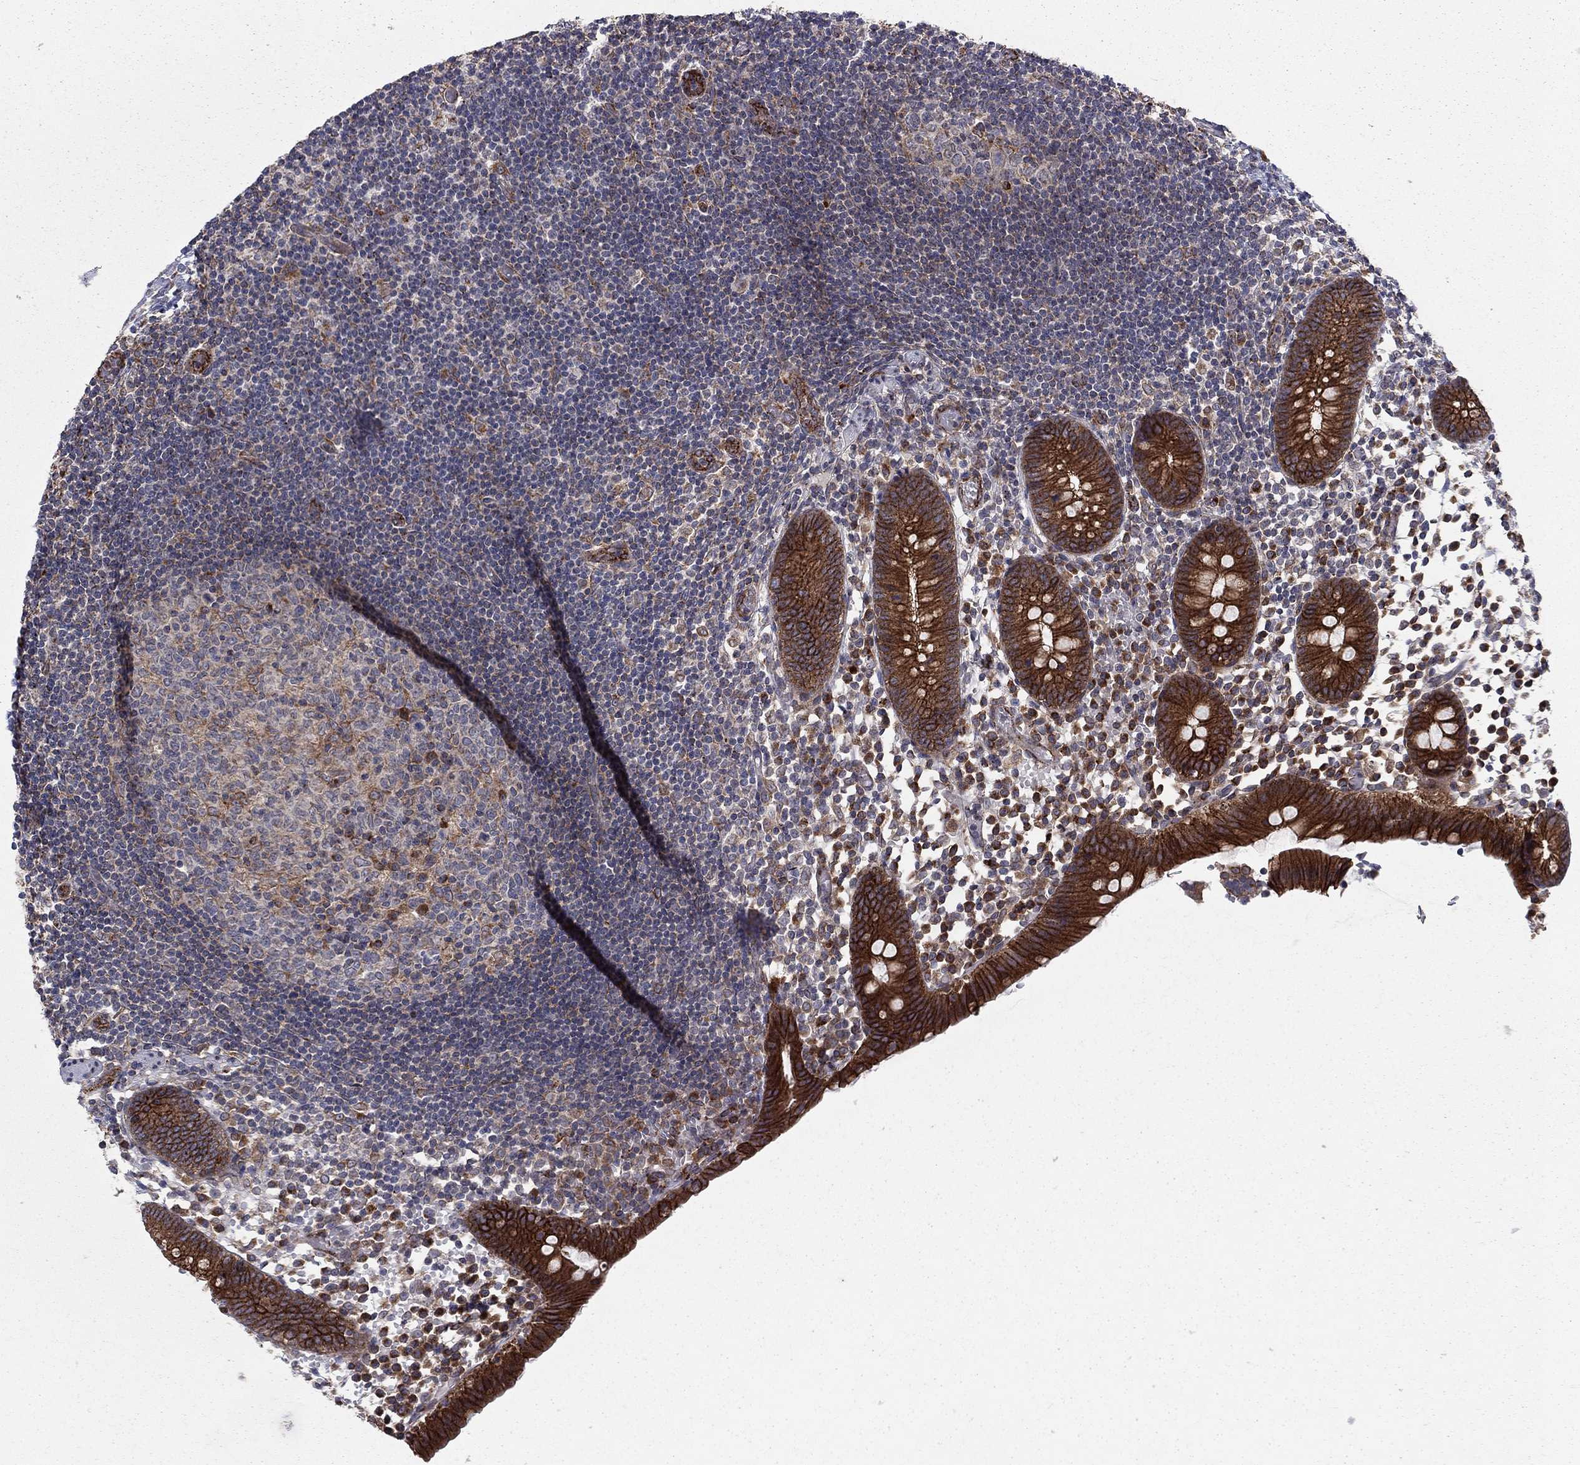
{"staining": {"intensity": "strong", "quantity": ">75%", "location": "cytoplasmic/membranous"}, "tissue": "appendix", "cell_type": "Glandular cells", "image_type": "normal", "snomed": [{"axis": "morphology", "description": "Normal tissue, NOS"}, {"axis": "topography", "description": "Appendix"}], "caption": "IHC micrograph of benign human appendix stained for a protein (brown), which reveals high levels of strong cytoplasmic/membranous expression in about >75% of glandular cells.", "gene": "YIF1A", "patient": {"sex": "female", "age": 40}}